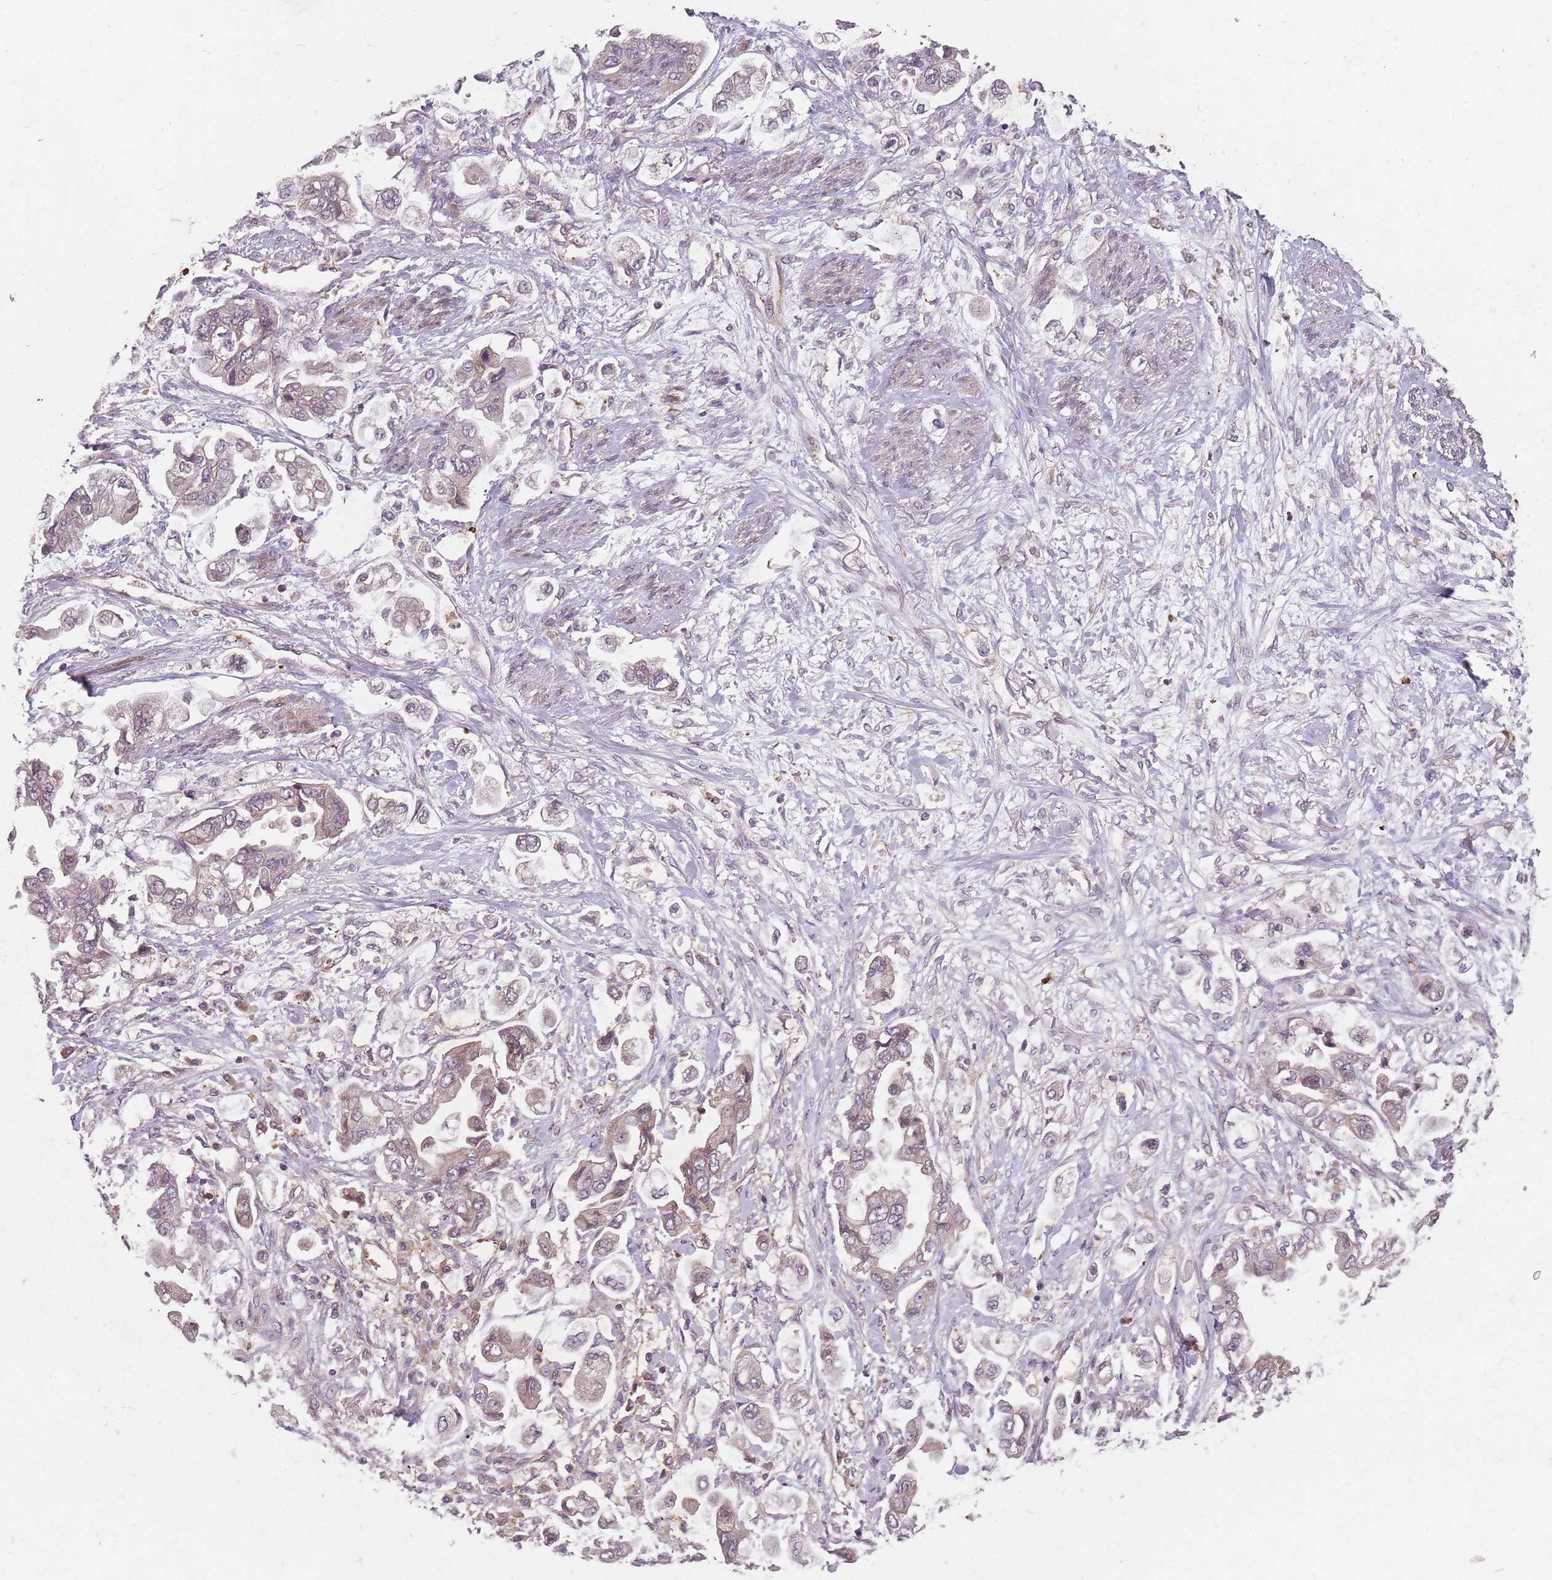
{"staining": {"intensity": "weak", "quantity": "<25%", "location": "cytoplasmic/membranous"}, "tissue": "stomach cancer", "cell_type": "Tumor cells", "image_type": "cancer", "snomed": [{"axis": "morphology", "description": "Adenocarcinoma, NOS"}, {"axis": "topography", "description": "Stomach"}], "caption": "The photomicrograph displays no staining of tumor cells in stomach cancer.", "gene": "GPR180", "patient": {"sex": "male", "age": 62}}